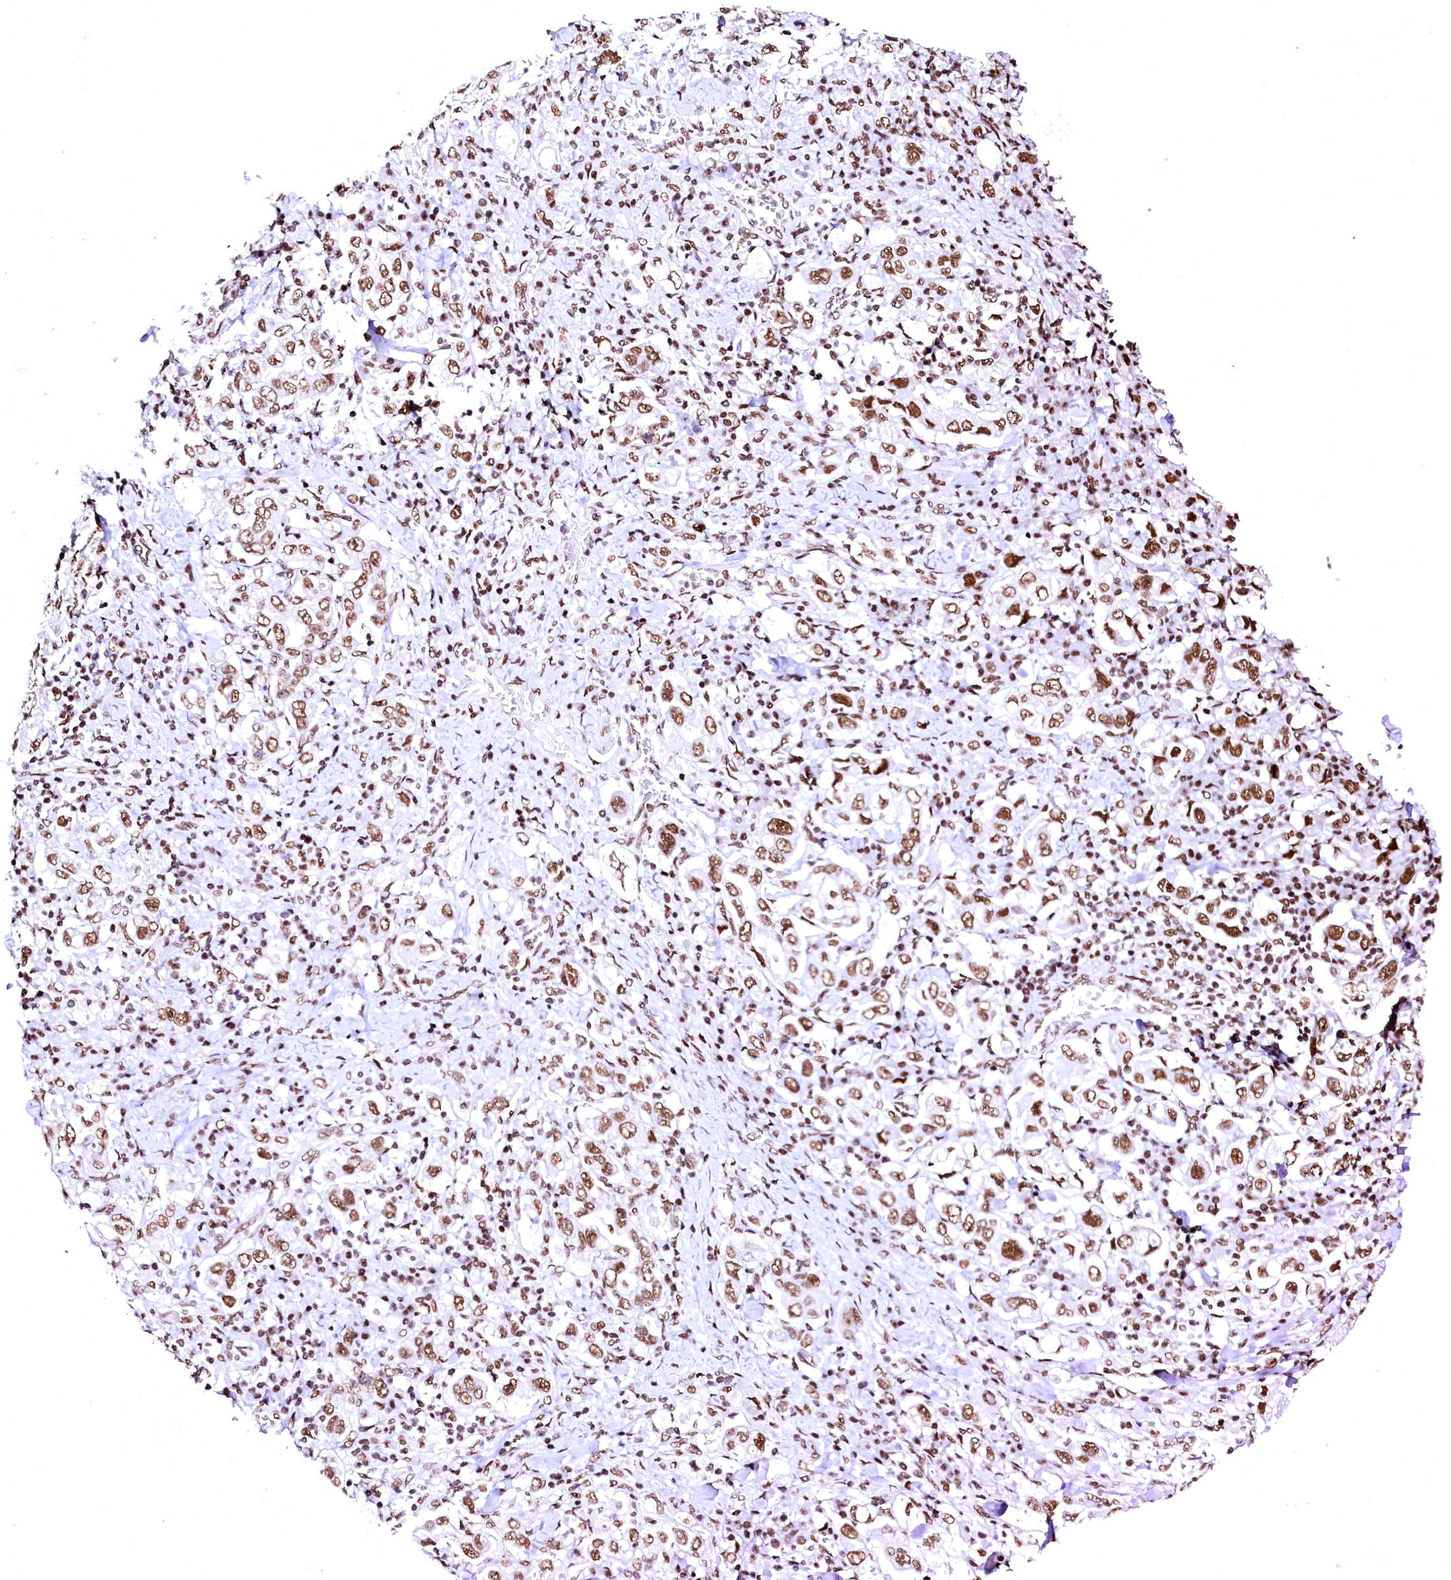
{"staining": {"intensity": "moderate", "quantity": ">75%", "location": "nuclear"}, "tissue": "stomach cancer", "cell_type": "Tumor cells", "image_type": "cancer", "snomed": [{"axis": "morphology", "description": "Adenocarcinoma, NOS"}, {"axis": "topography", "description": "Stomach, upper"}], "caption": "A brown stain highlights moderate nuclear staining of a protein in human adenocarcinoma (stomach) tumor cells.", "gene": "CPSF6", "patient": {"sex": "male", "age": 62}}